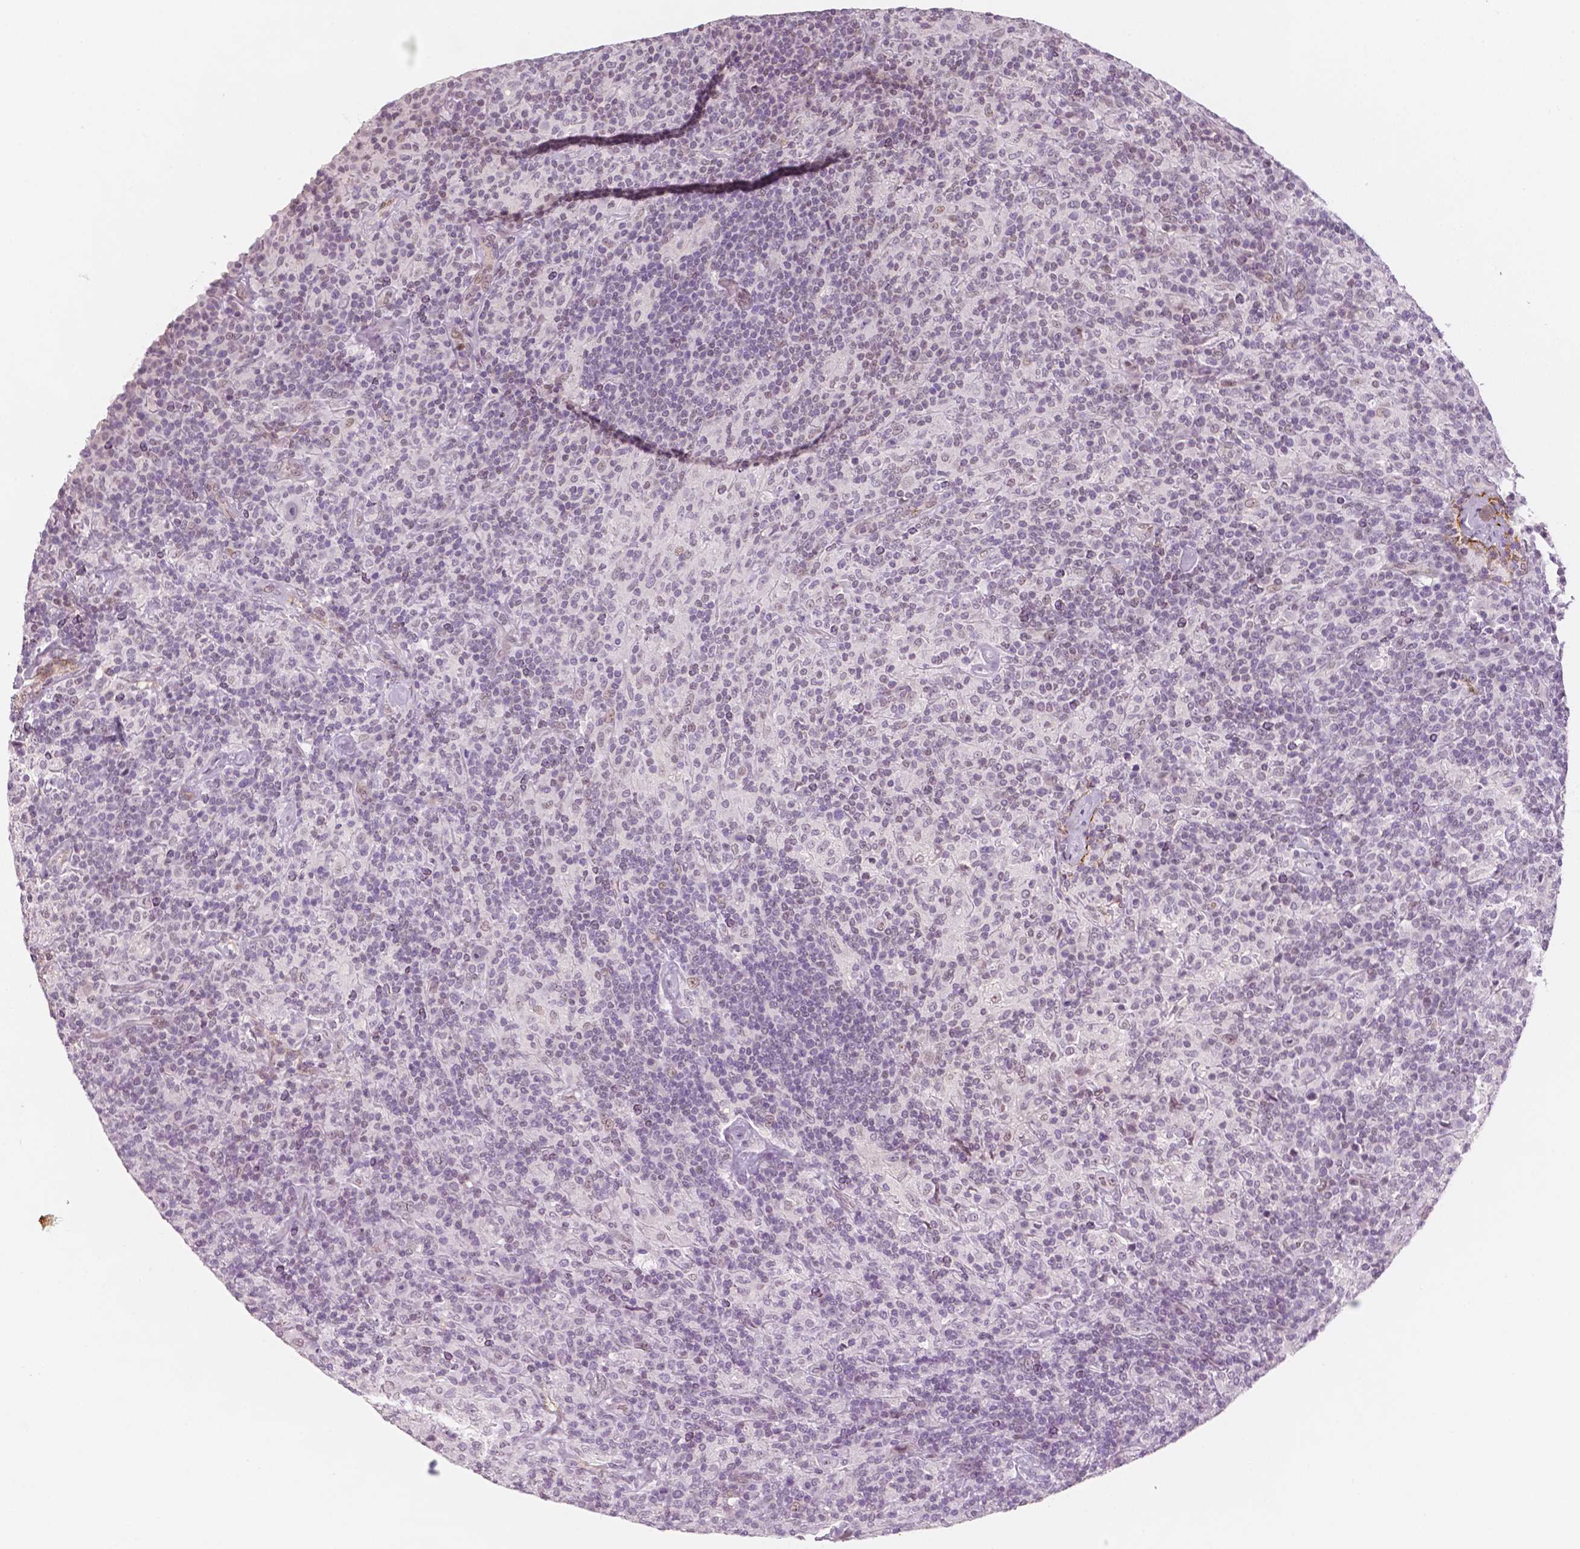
{"staining": {"intensity": "negative", "quantity": "none", "location": "none"}, "tissue": "lymphoma", "cell_type": "Tumor cells", "image_type": "cancer", "snomed": [{"axis": "morphology", "description": "Hodgkin's disease, NOS"}, {"axis": "topography", "description": "Lymph node"}], "caption": "There is no significant positivity in tumor cells of Hodgkin's disease.", "gene": "KDM5B", "patient": {"sex": "male", "age": 70}}